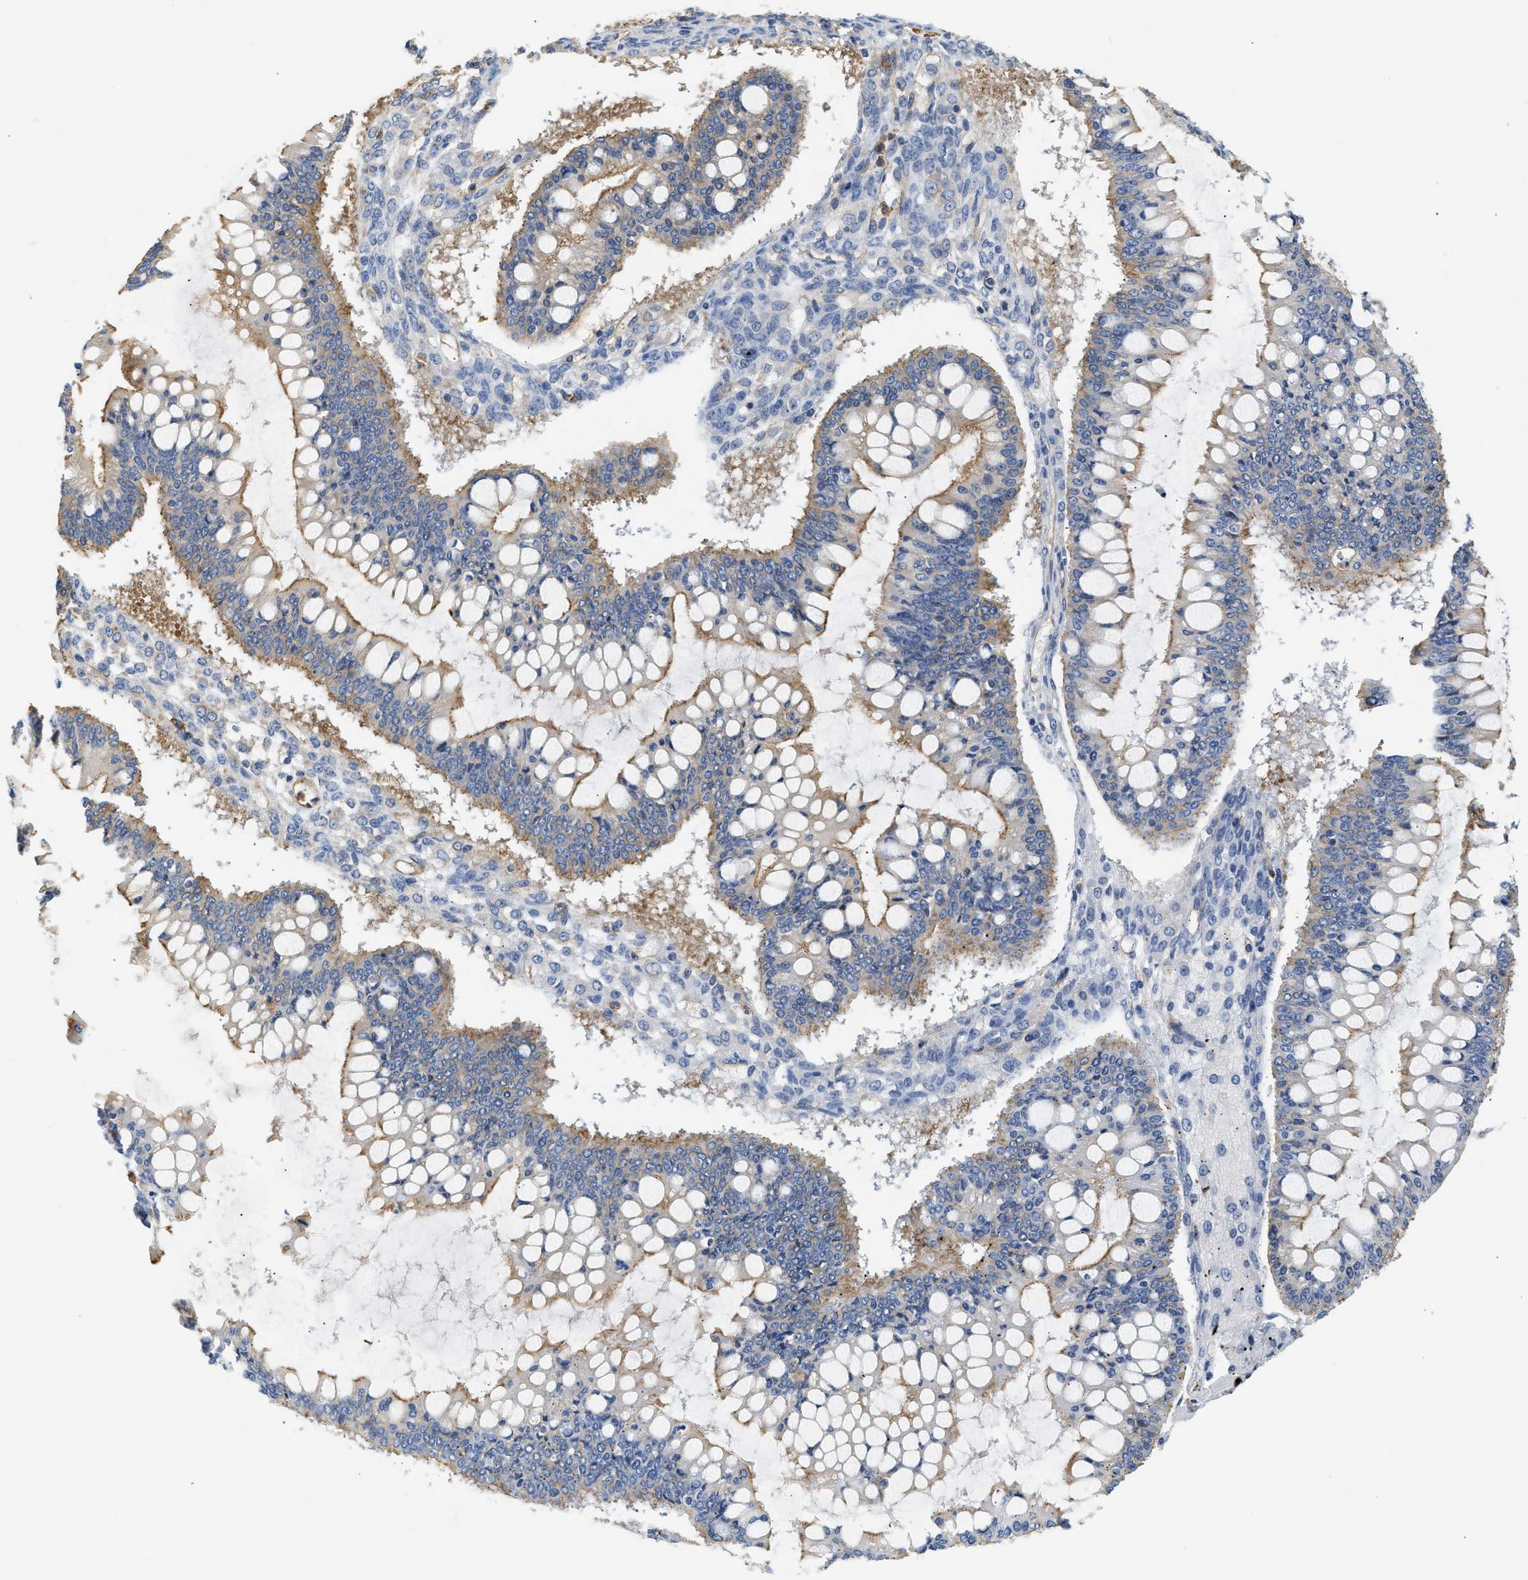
{"staining": {"intensity": "weak", "quantity": "25%-75%", "location": "cytoplasmic/membranous"}, "tissue": "ovarian cancer", "cell_type": "Tumor cells", "image_type": "cancer", "snomed": [{"axis": "morphology", "description": "Cystadenocarcinoma, mucinous, NOS"}, {"axis": "topography", "description": "Ovary"}], "caption": "Immunohistochemical staining of human mucinous cystadenocarcinoma (ovarian) exhibits weak cytoplasmic/membranous protein expression in approximately 25%-75% of tumor cells.", "gene": "SAMD9L", "patient": {"sex": "female", "age": 73}}